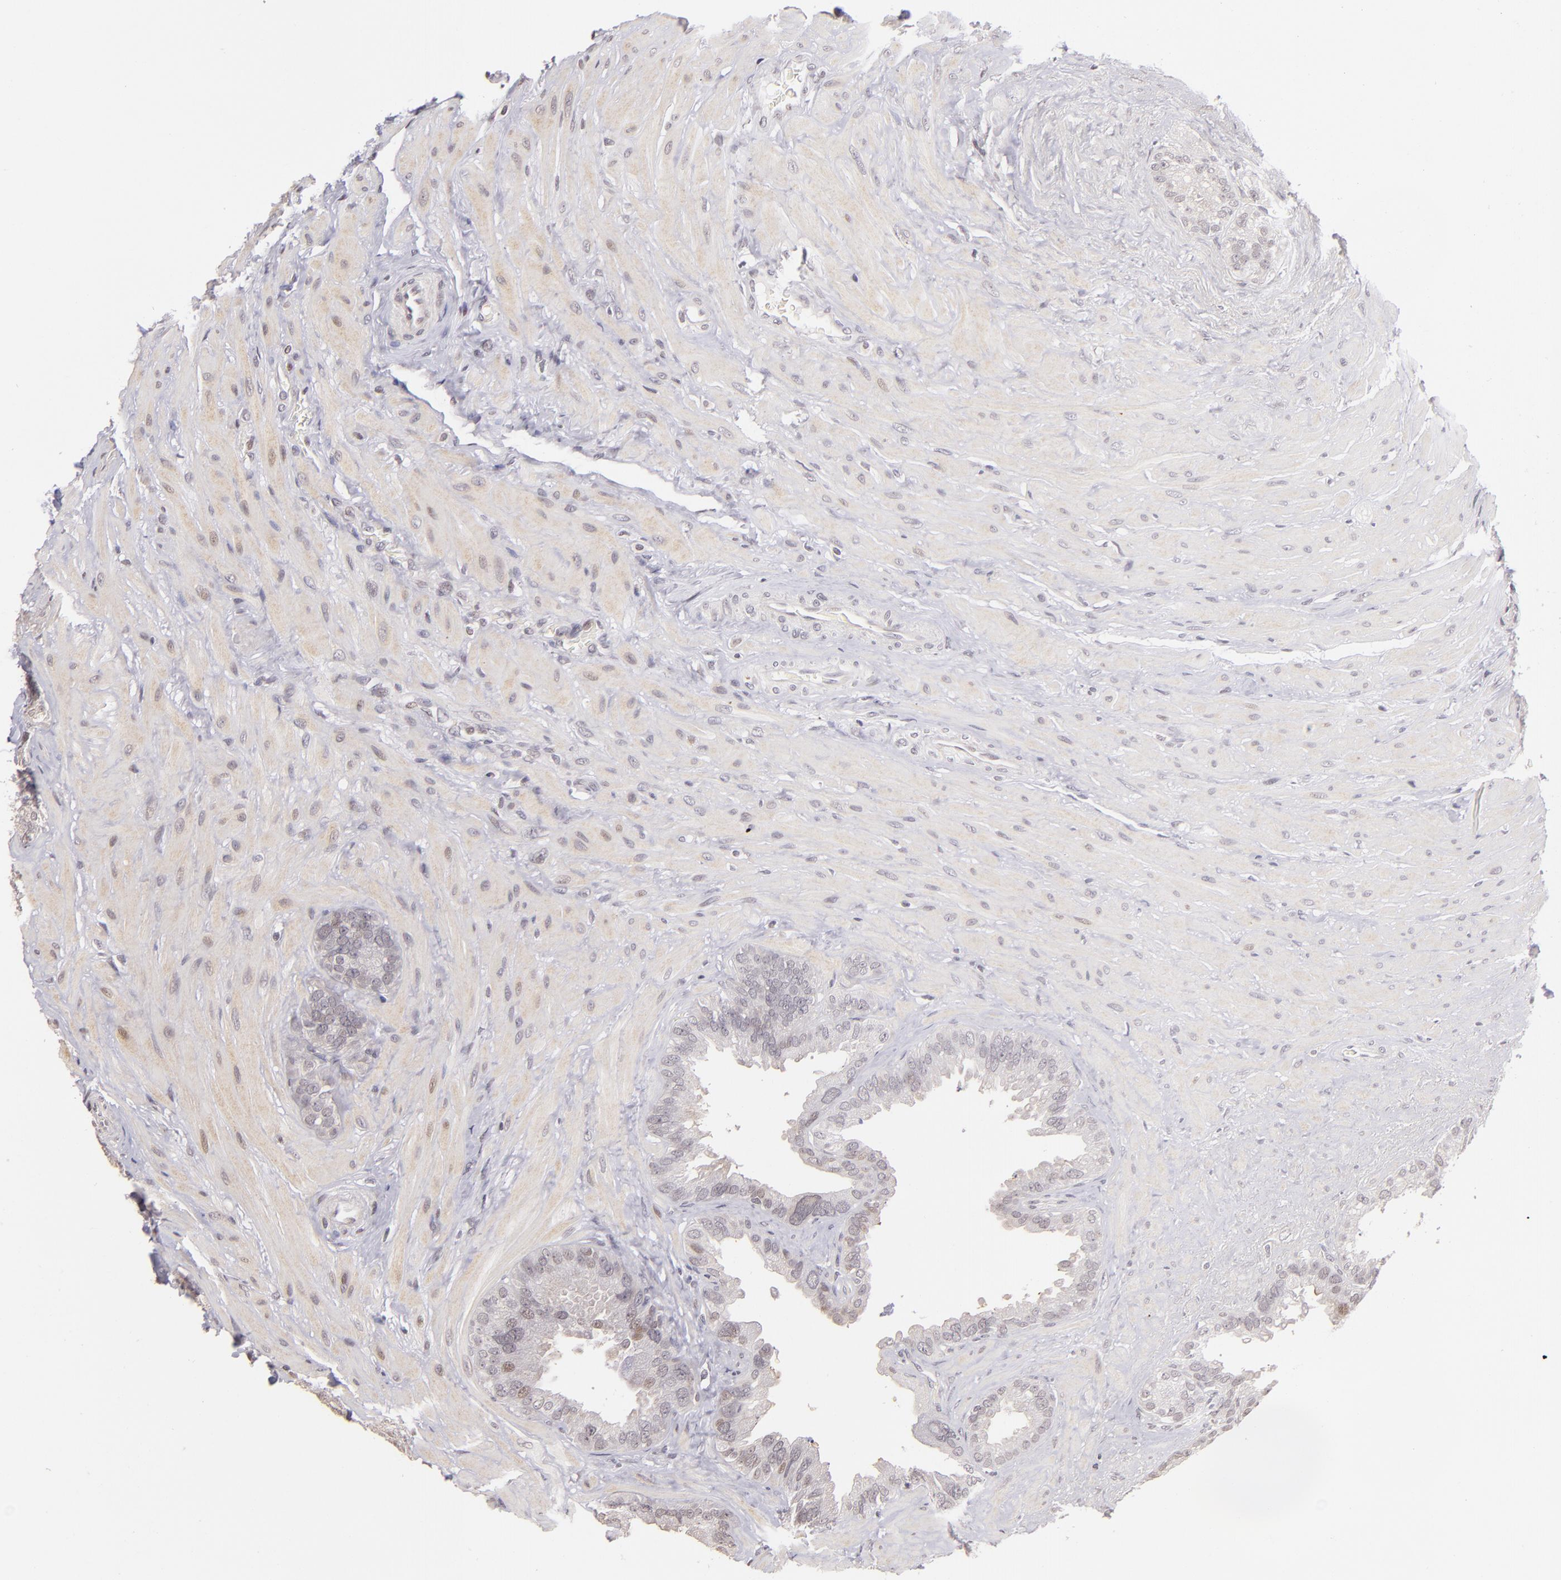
{"staining": {"intensity": "weak", "quantity": "<25%", "location": "nuclear"}, "tissue": "seminal vesicle", "cell_type": "Glandular cells", "image_type": "normal", "snomed": [{"axis": "morphology", "description": "Normal tissue, NOS"}, {"axis": "topography", "description": "Prostate"}, {"axis": "topography", "description": "Seminal veicle"}], "caption": "Photomicrograph shows no protein positivity in glandular cells of normal seminal vesicle. (Brightfield microscopy of DAB (3,3'-diaminobenzidine) IHC at high magnification).", "gene": "RARB", "patient": {"sex": "male", "age": 63}}